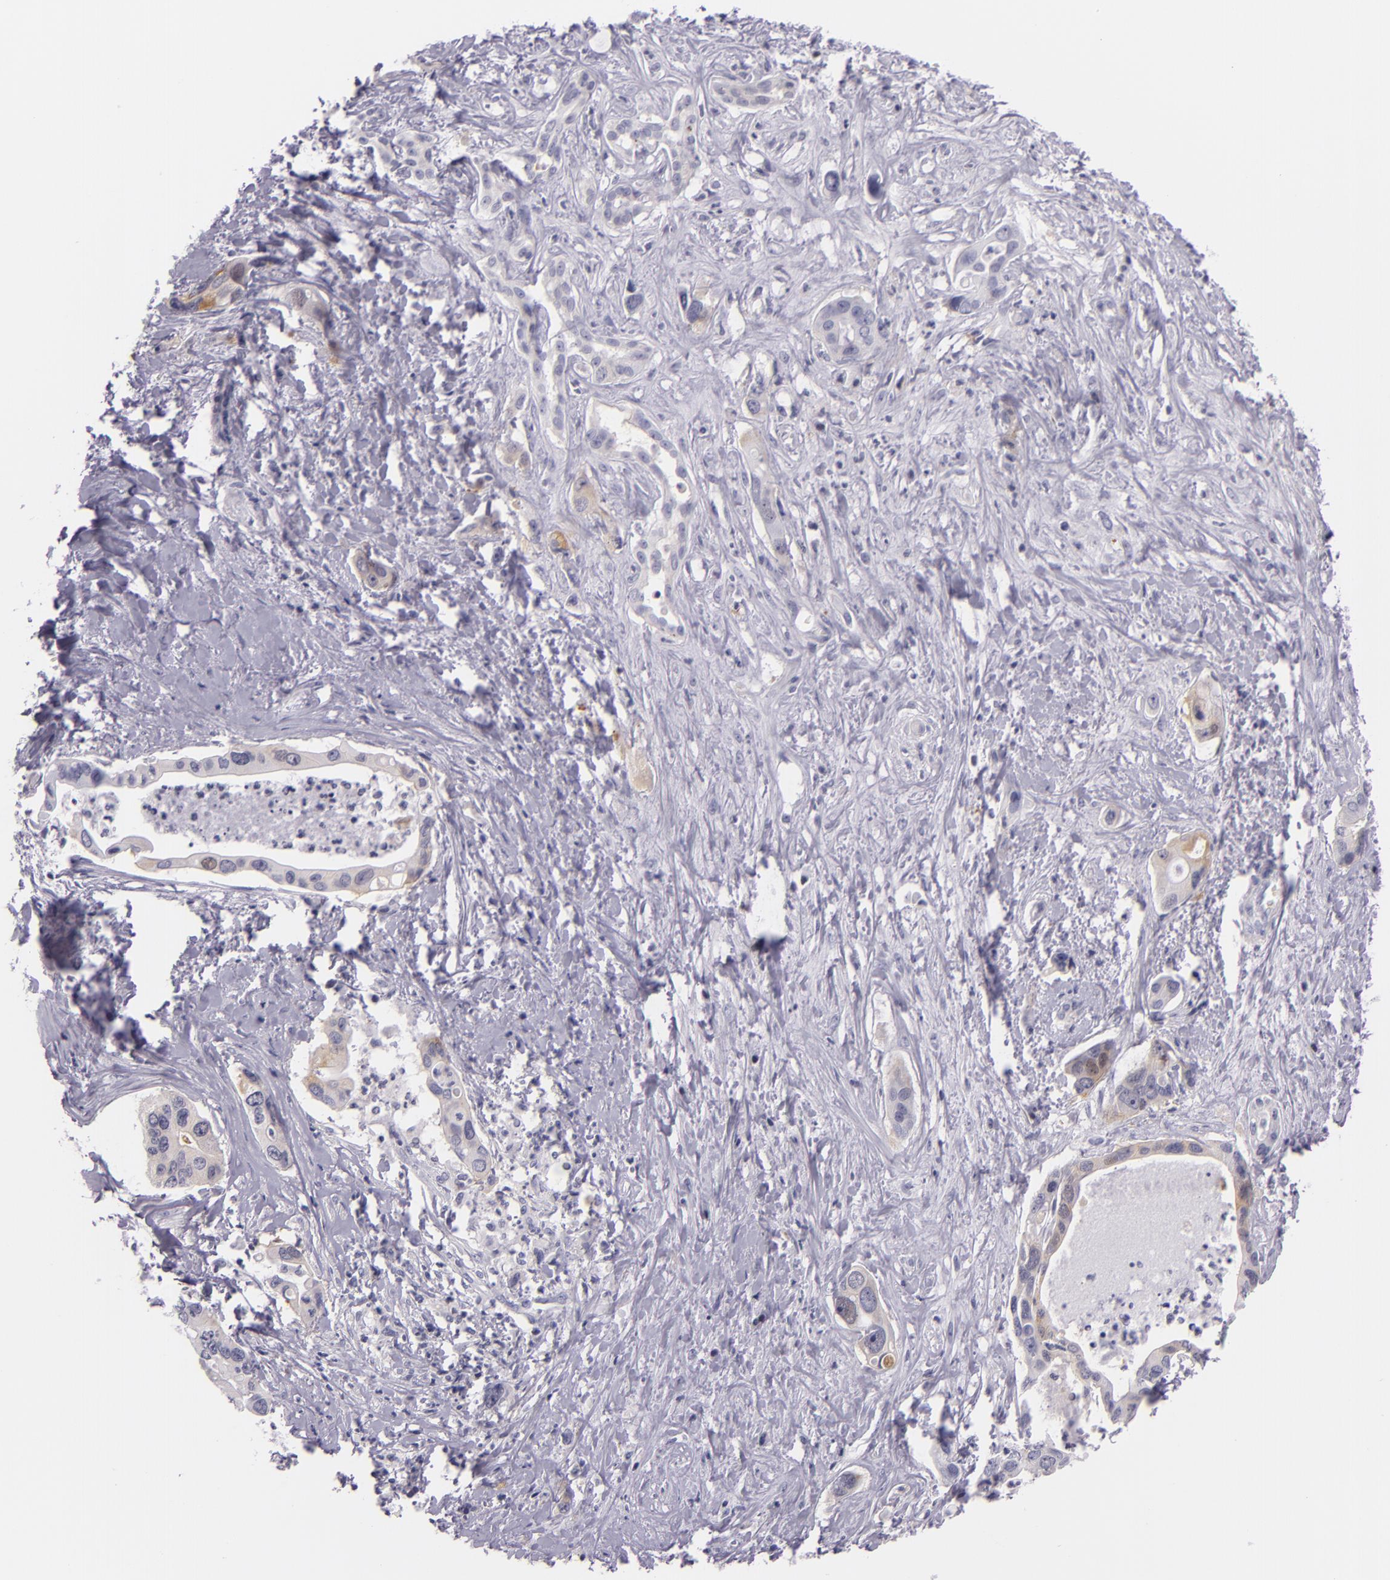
{"staining": {"intensity": "negative", "quantity": "none", "location": "none"}, "tissue": "liver cancer", "cell_type": "Tumor cells", "image_type": "cancer", "snomed": [{"axis": "morphology", "description": "Cholangiocarcinoma"}, {"axis": "topography", "description": "Liver"}], "caption": "Tumor cells are negative for brown protein staining in liver cancer. (Immunohistochemistry (ihc), brightfield microscopy, high magnification).", "gene": "HSP90AA1", "patient": {"sex": "female", "age": 65}}